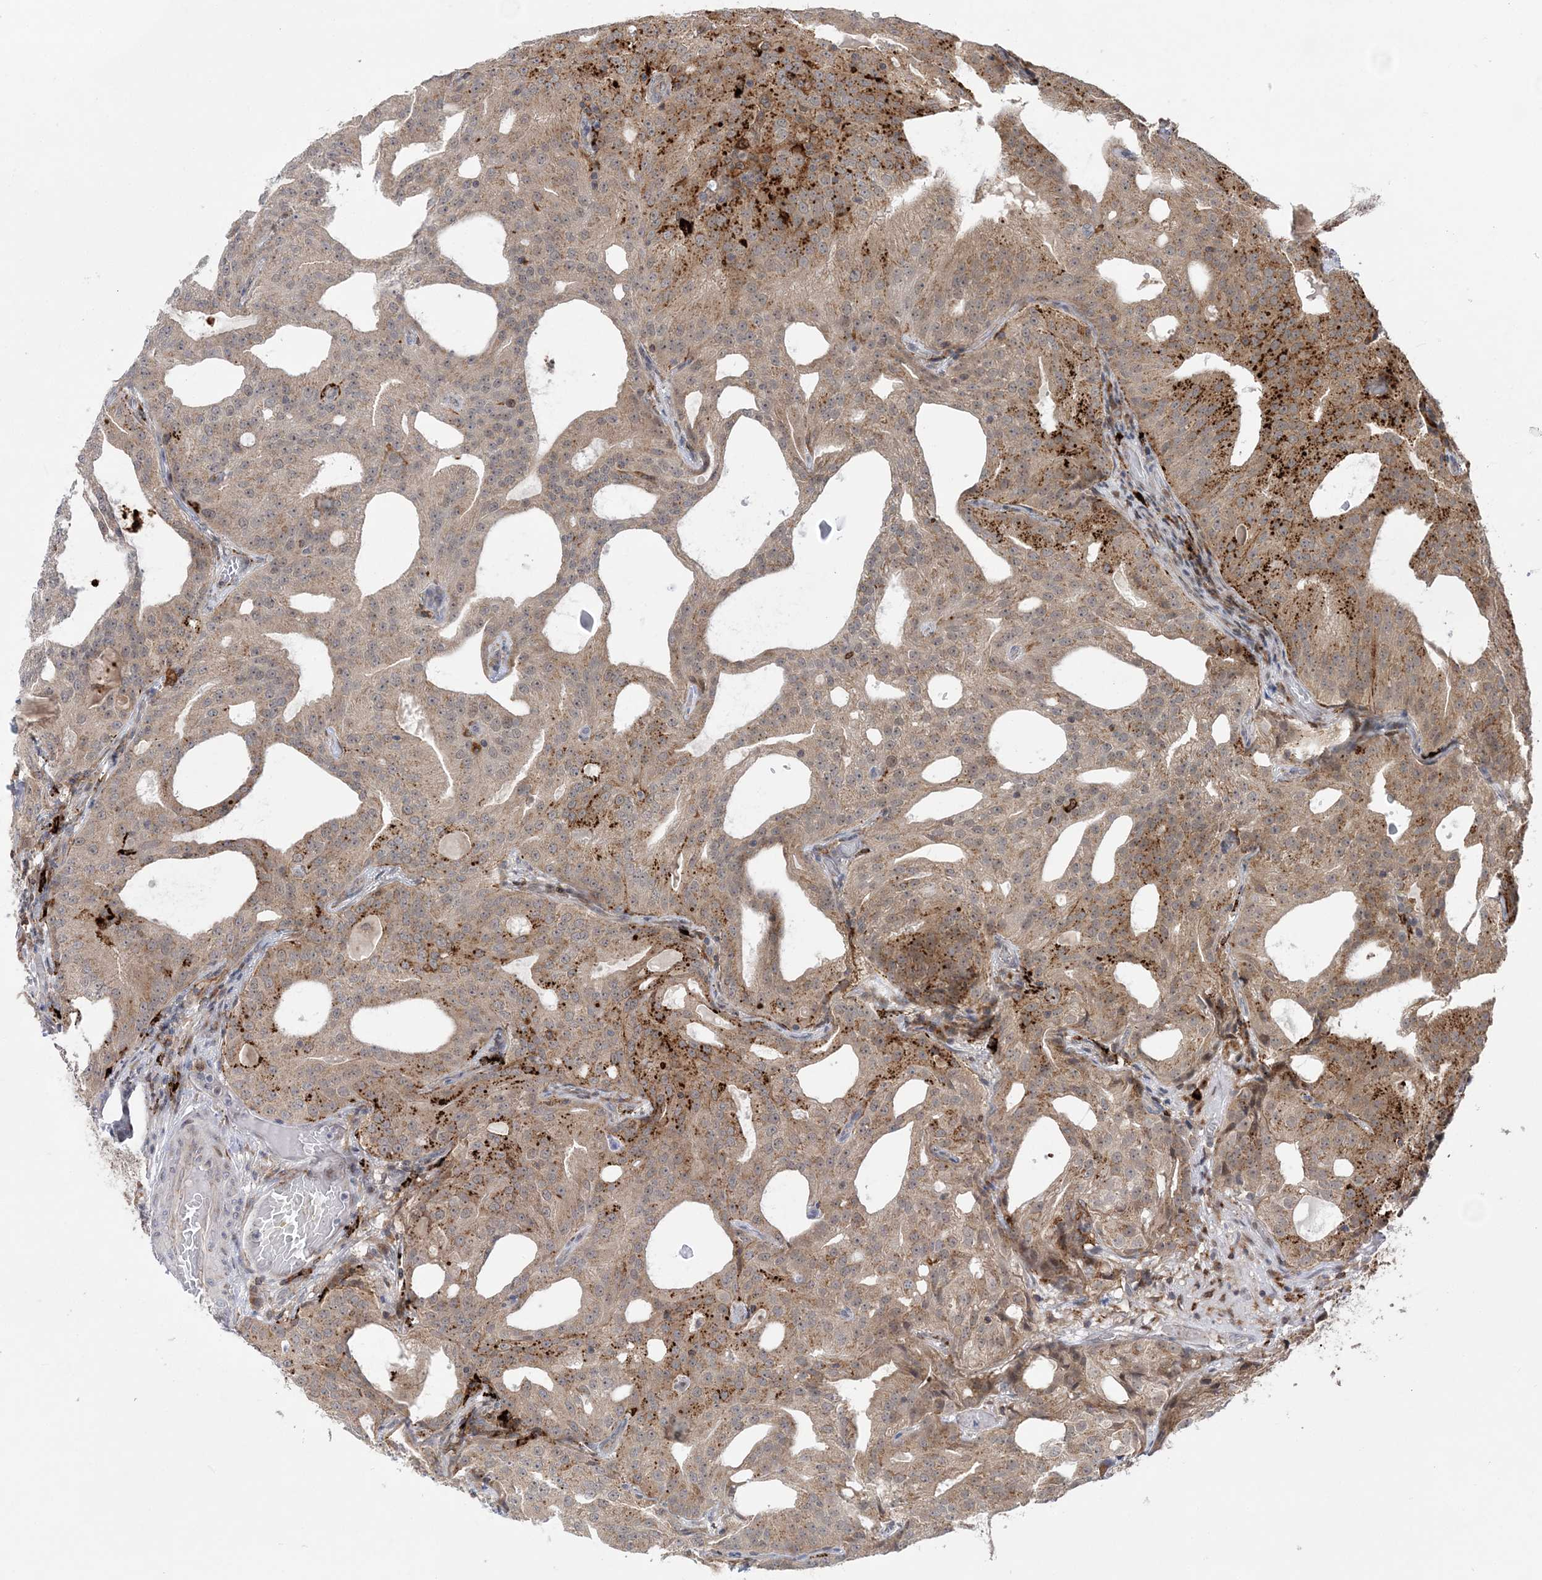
{"staining": {"intensity": "moderate", "quantity": "<25%", "location": "cytoplasmic/membranous"}, "tissue": "prostate cancer", "cell_type": "Tumor cells", "image_type": "cancer", "snomed": [{"axis": "morphology", "description": "Adenocarcinoma, Low grade"}, {"axis": "topography", "description": "Prostate"}], "caption": "Prostate adenocarcinoma (low-grade) stained with DAB (3,3'-diaminobenzidine) immunohistochemistry (IHC) demonstrates low levels of moderate cytoplasmic/membranous positivity in approximately <25% of tumor cells.", "gene": "ANAPC15", "patient": {"sex": "male", "age": 88}}